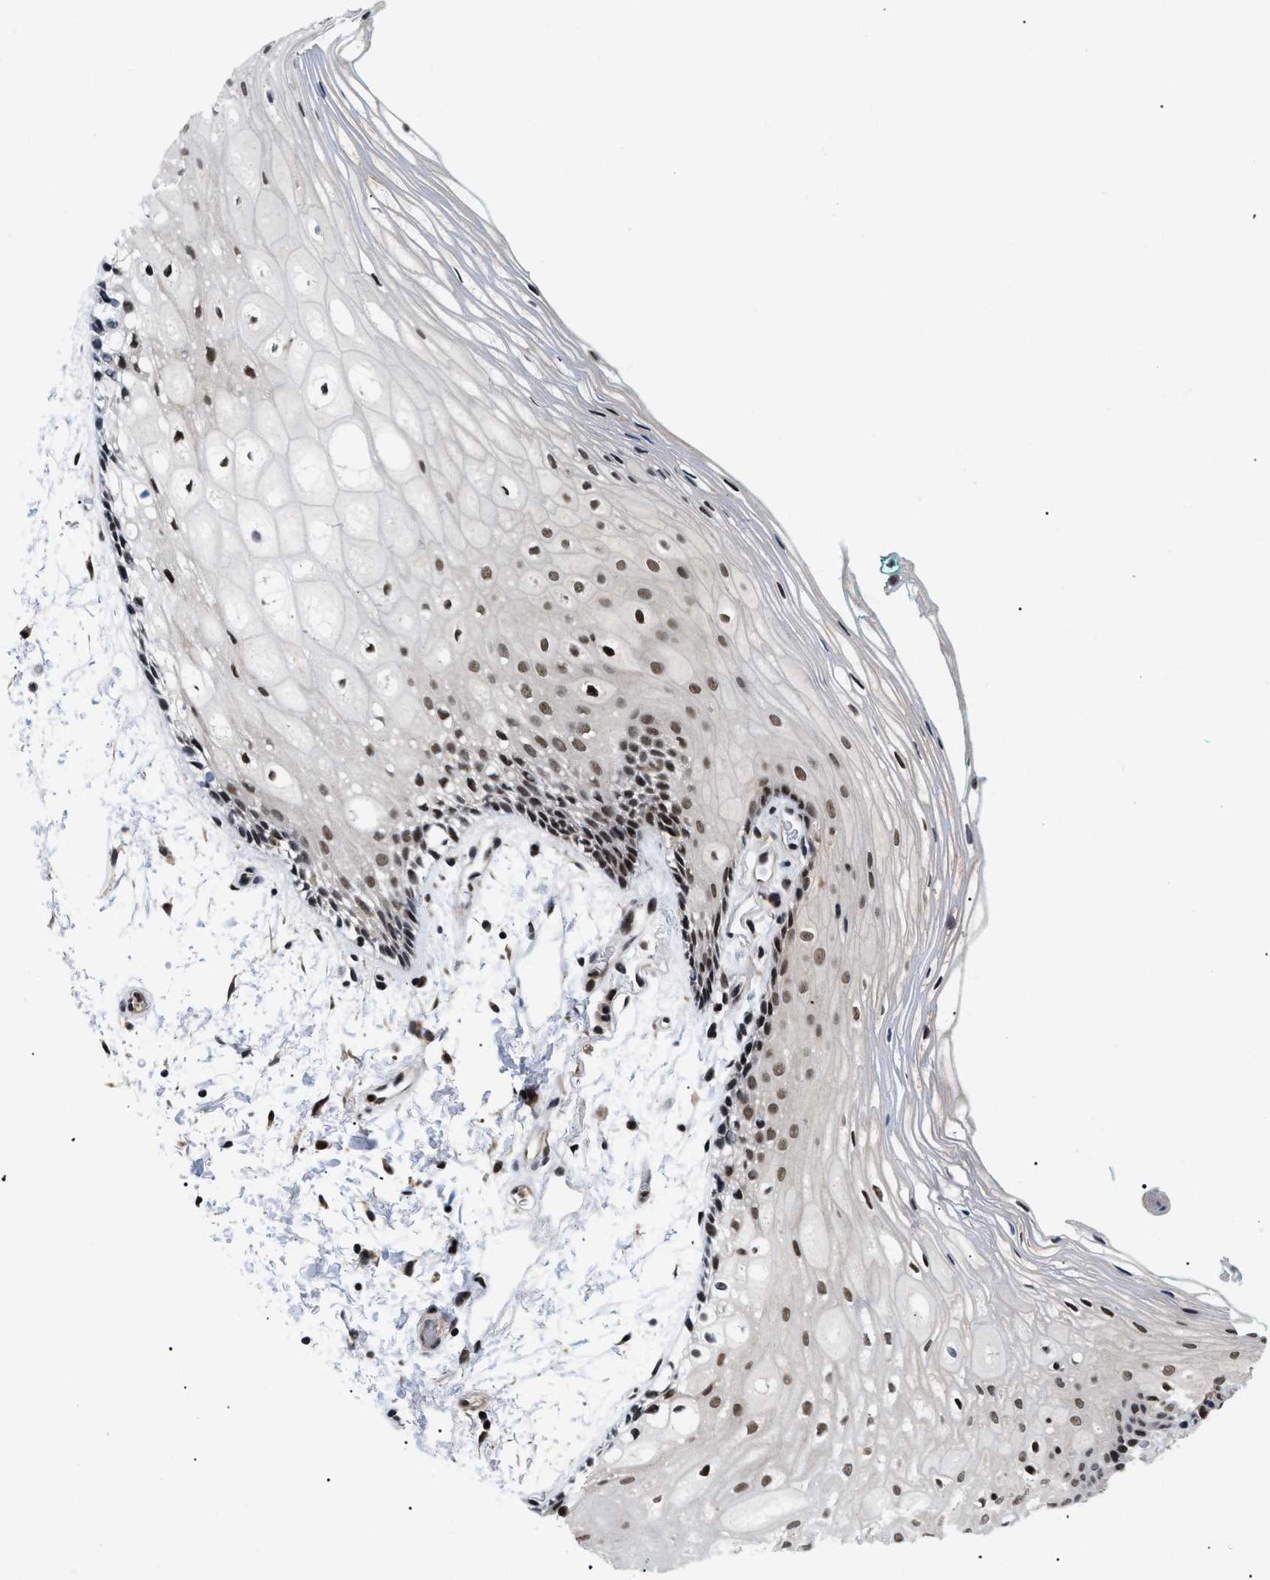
{"staining": {"intensity": "strong", "quantity": ">75%", "location": "nuclear"}, "tissue": "oral mucosa", "cell_type": "Squamous epithelial cells", "image_type": "normal", "snomed": [{"axis": "morphology", "description": "Normal tissue, NOS"}, {"axis": "topography", "description": "Skeletal muscle"}, {"axis": "topography", "description": "Oral tissue"}, {"axis": "topography", "description": "Peripheral nerve tissue"}], "caption": "Immunohistochemistry (DAB) staining of unremarkable human oral mucosa shows strong nuclear protein positivity in about >75% of squamous epithelial cells. (IHC, brightfield microscopy, high magnification).", "gene": "RBM15", "patient": {"sex": "female", "age": 84}}